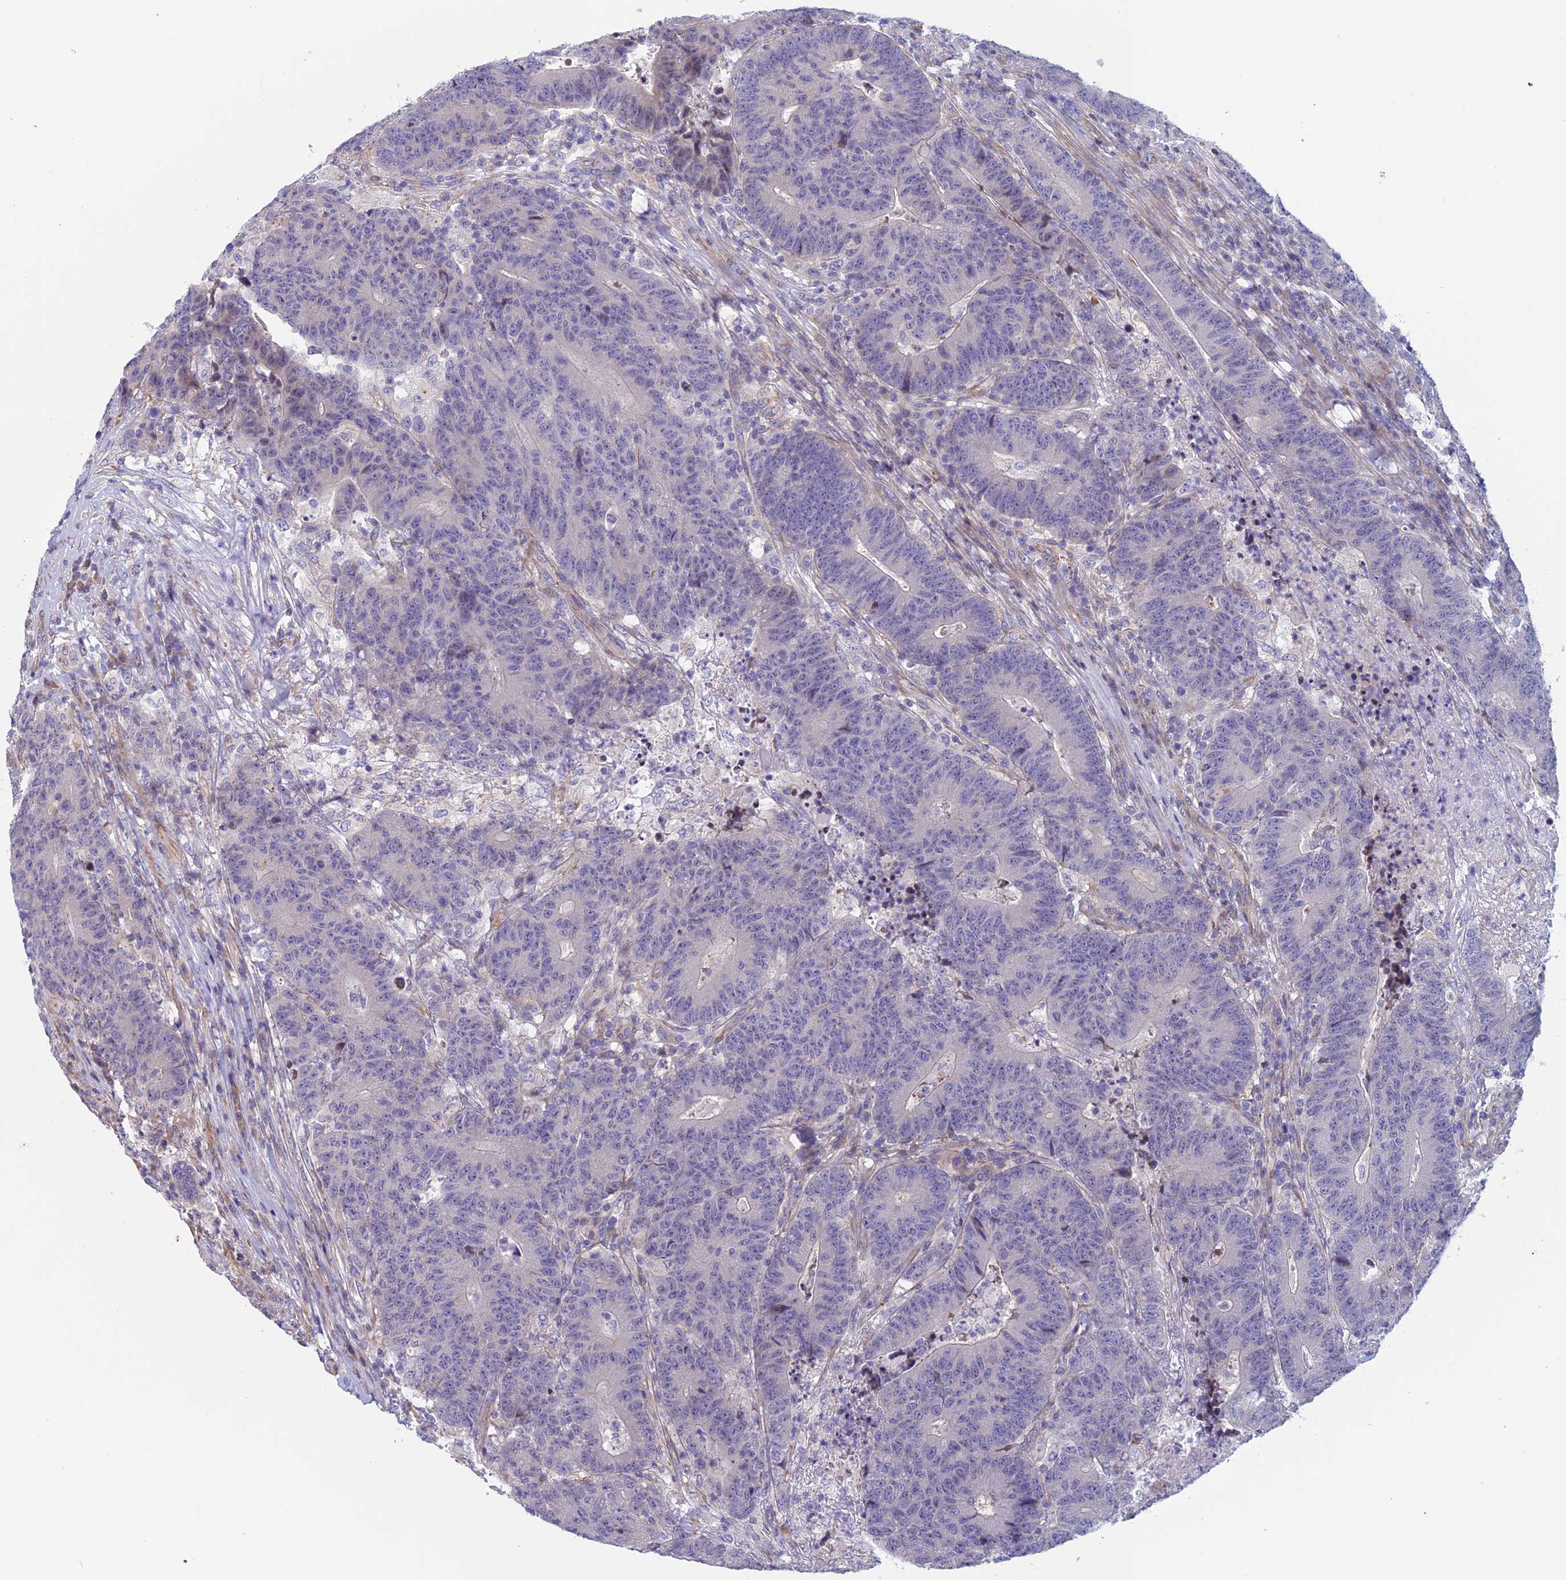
{"staining": {"intensity": "negative", "quantity": "none", "location": "none"}, "tissue": "colorectal cancer", "cell_type": "Tumor cells", "image_type": "cancer", "snomed": [{"axis": "morphology", "description": "Adenocarcinoma, NOS"}, {"axis": "topography", "description": "Colon"}], "caption": "Adenocarcinoma (colorectal) was stained to show a protein in brown. There is no significant expression in tumor cells.", "gene": "BCL2L10", "patient": {"sex": "female", "age": 75}}